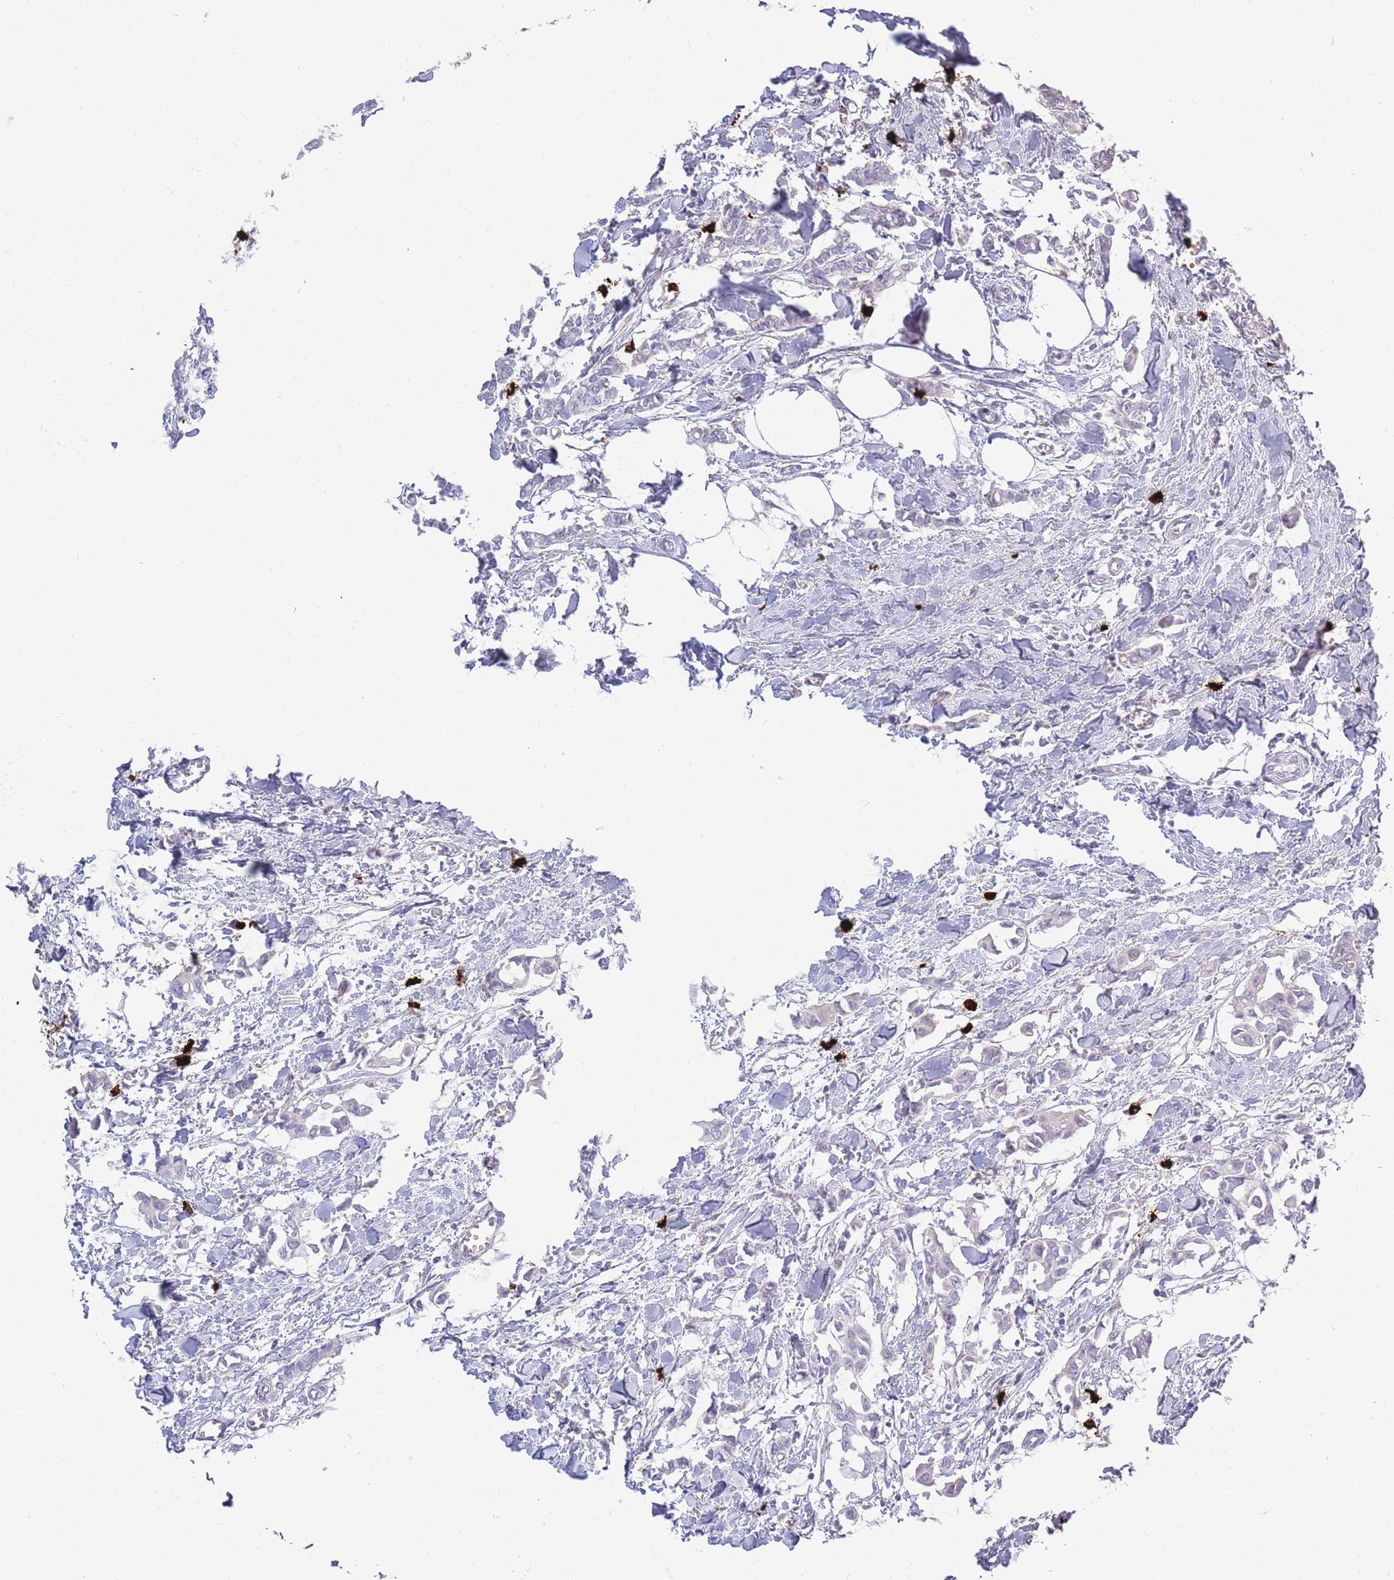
{"staining": {"intensity": "negative", "quantity": "none", "location": "none"}, "tissue": "breast cancer", "cell_type": "Tumor cells", "image_type": "cancer", "snomed": [{"axis": "morphology", "description": "Duct carcinoma"}, {"axis": "topography", "description": "Breast"}], "caption": "The image shows no significant staining in tumor cells of intraductal carcinoma (breast).", "gene": "TPSD1", "patient": {"sex": "female", "age": 41}}